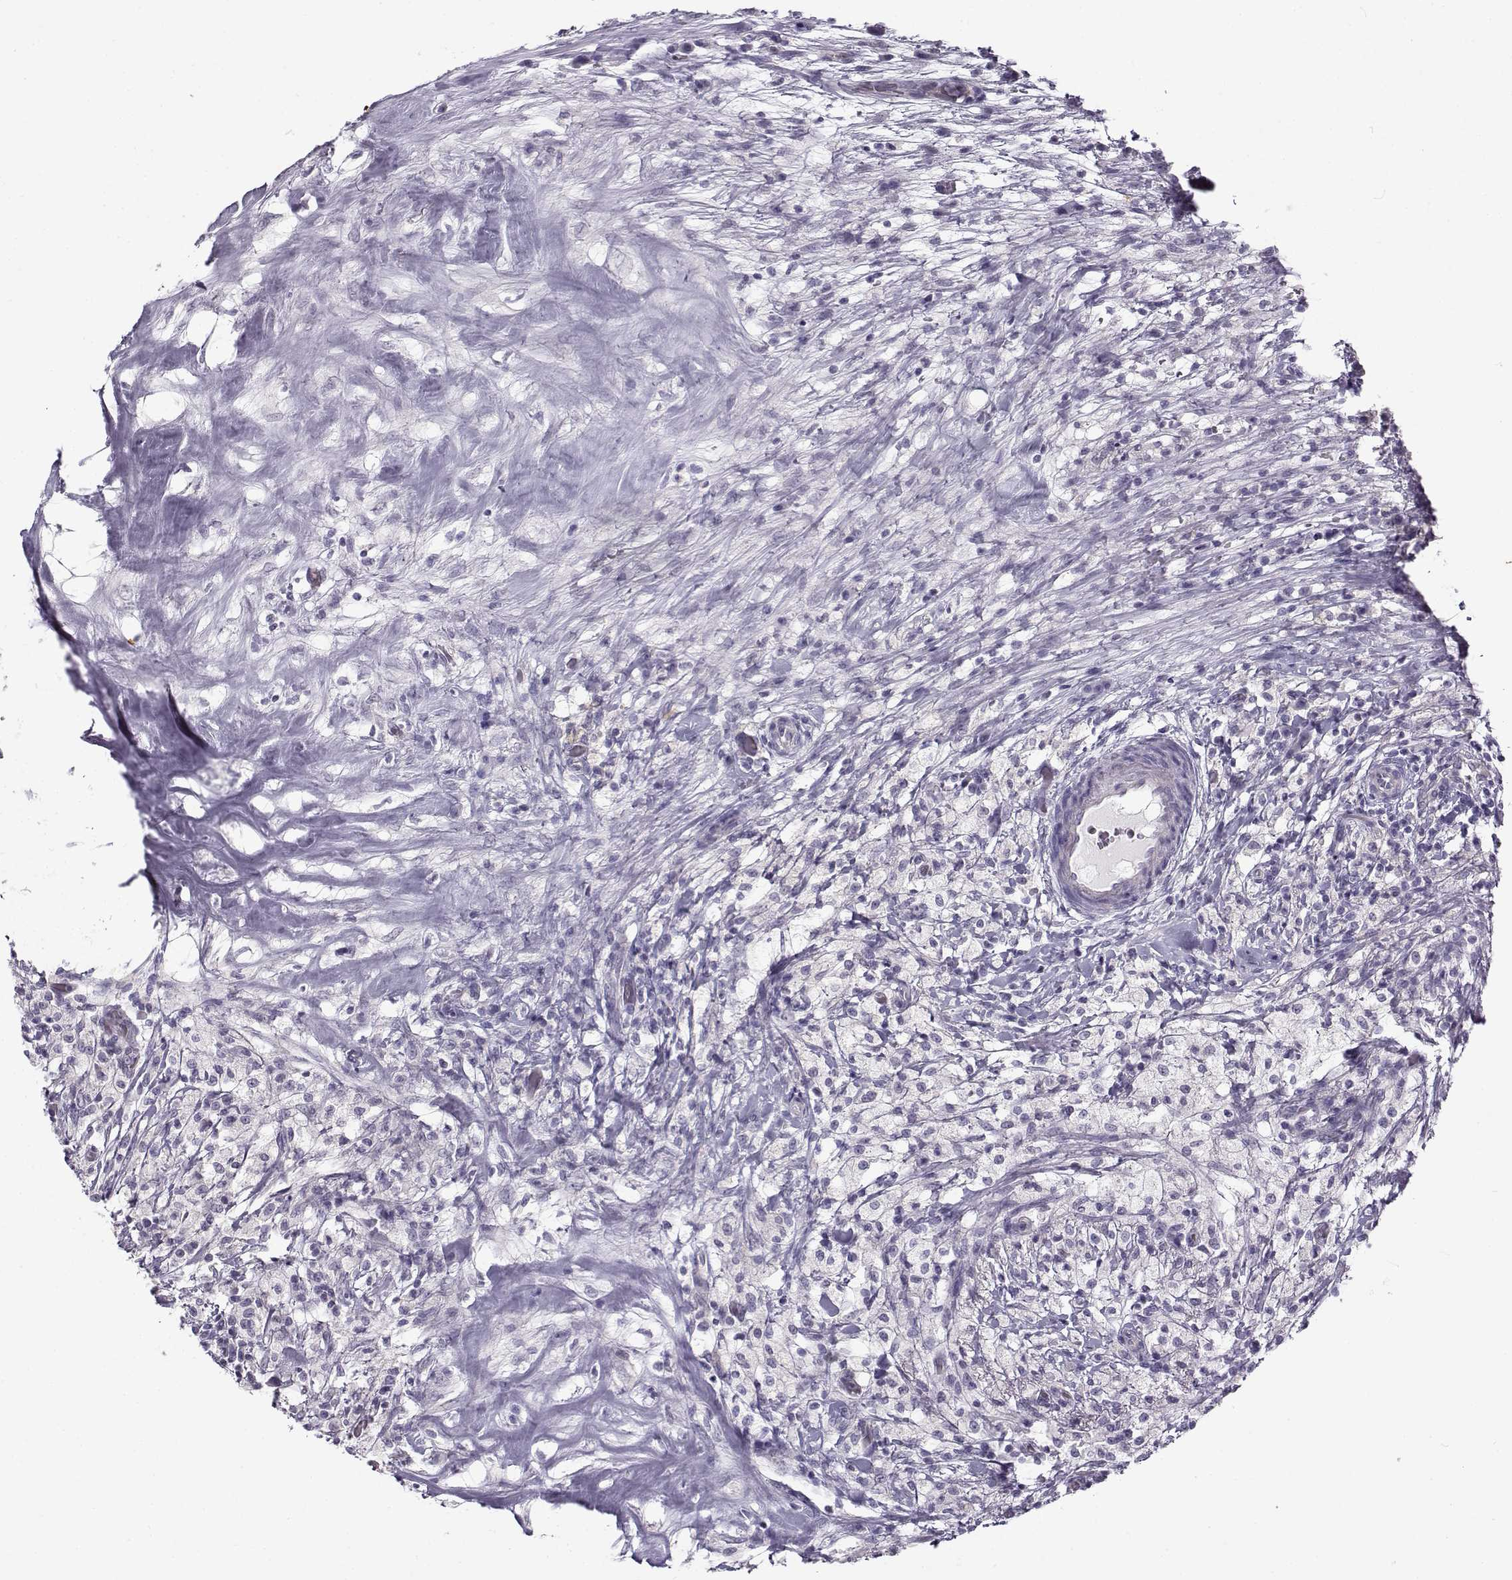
{"staining": {"intensity": "negative", "quantity": "none", "location": "none"}, "tissue": "testis cancer", "cell_type": "Tumor cells", "image_type": "cancer", "snomed": [{"axis": "morphology", "description": "Necrosis, NOS"}, {"axis": "morphology", "description": "Carcinoma, Embryonal, NOS"}, {"axis": "topography", "description": "Testis"}], "caption": "Testis cancer (embryonal carcinoma) was stained to show a protein in brown. There is no significant positivity in tumor cells. Nuclei are stained in blue.", "gene": "TEX55", "patient": {"sex": "male", "age": 19}}